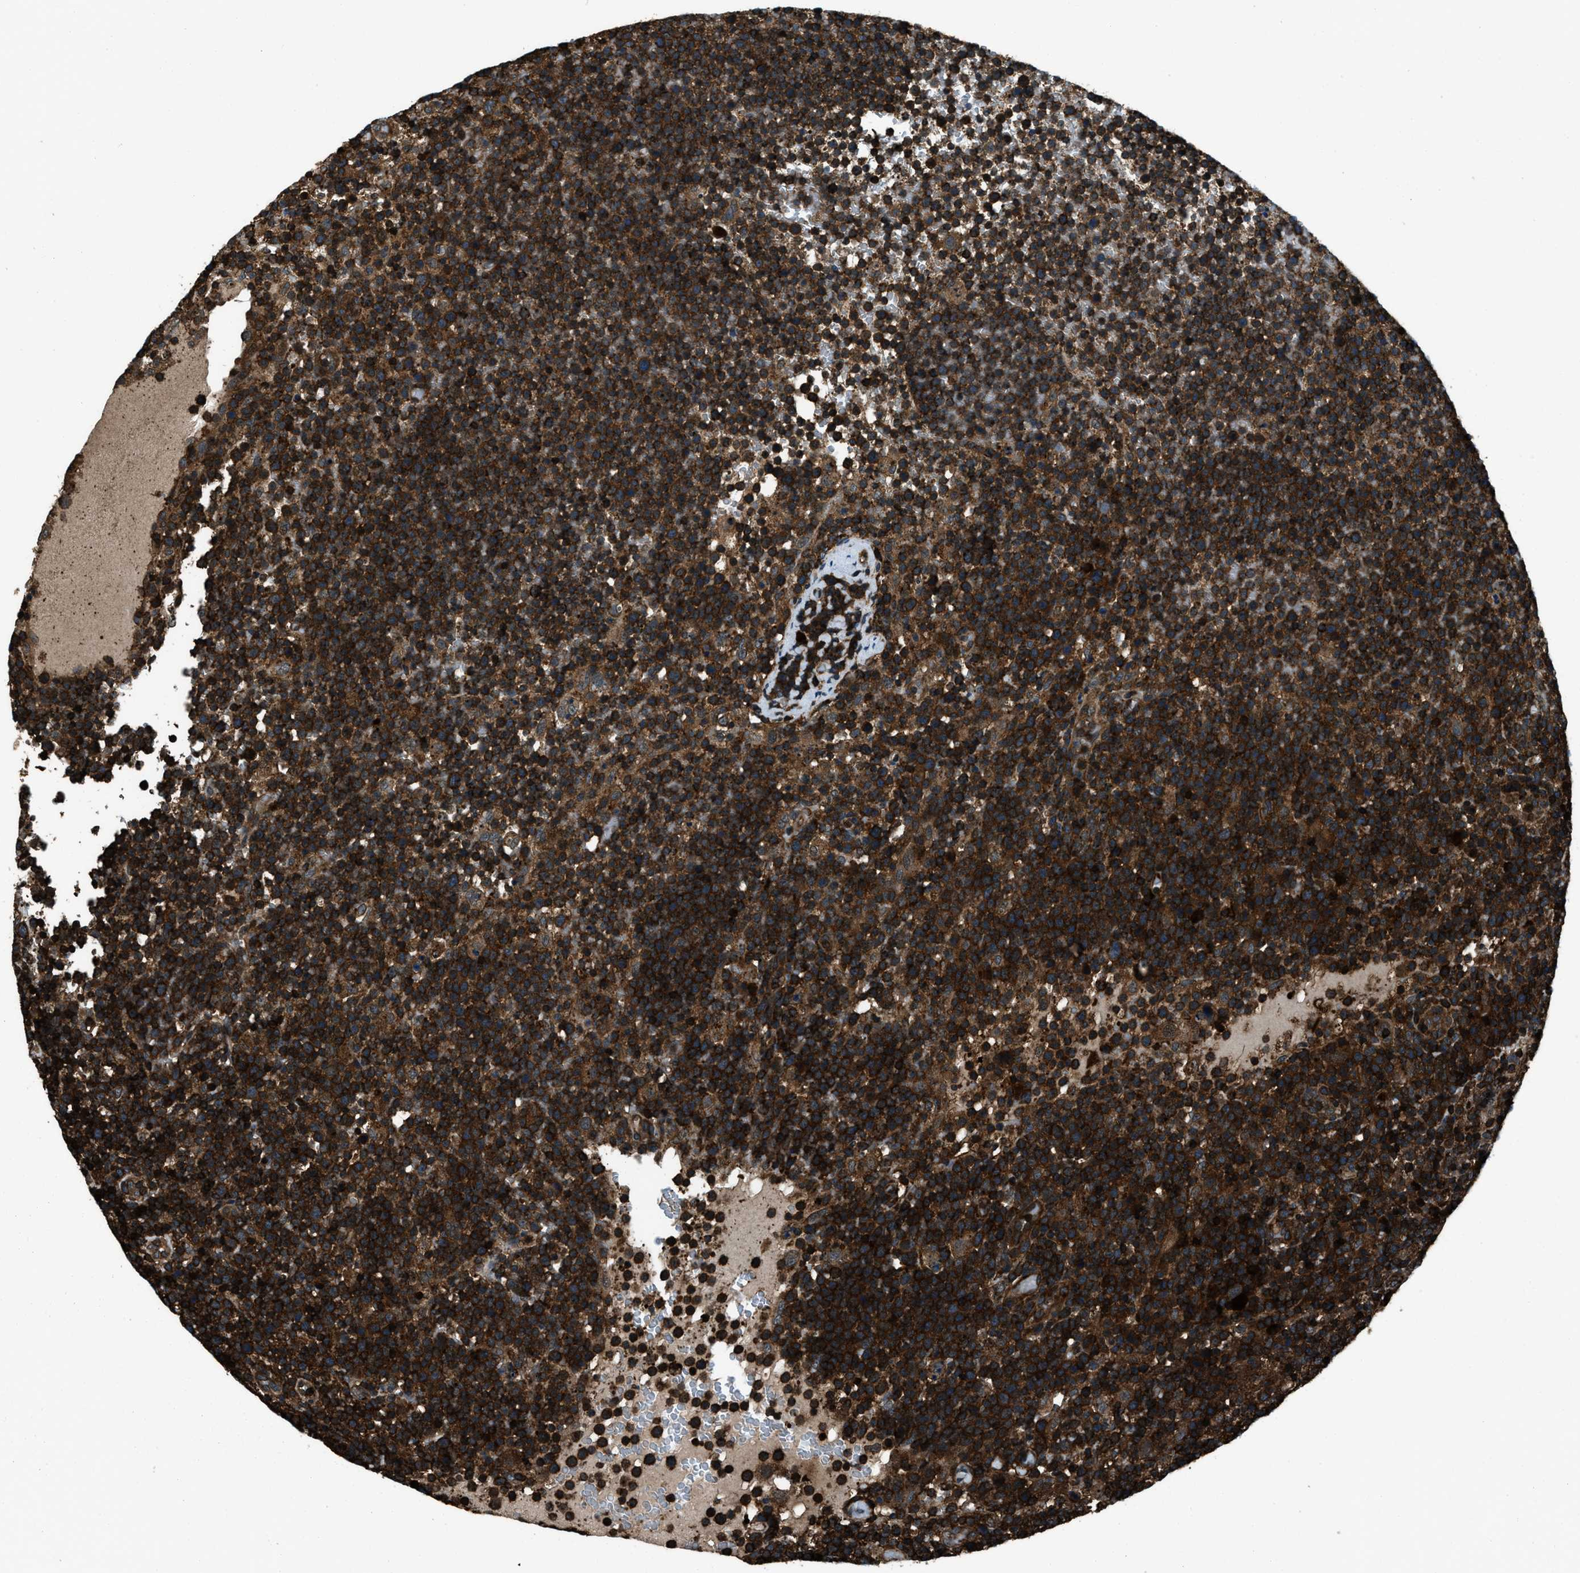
{"staining": {"intensity": "strong", "quantity": ">75%", "location": "cytoplasmic/membranous"}, "tissue": "lymphoma", "cell_type": "Tumor cells", "image_type": "cancer", "snomed": [{"axis": "morphology", "description": "Malignant lymphoma, non-Hodgkin's type, High grade"}, {"axis": "topography", "description": "Lymph node"}], "caption": "An image of high-grade malignant lymphoma, non-Hodgkin's type stained for a protein exhibits strong cytoplasmic/membranous brown staining in tumor cells.", "gene": "SNX30", "patient": {"sex": "male", "age": 61}}